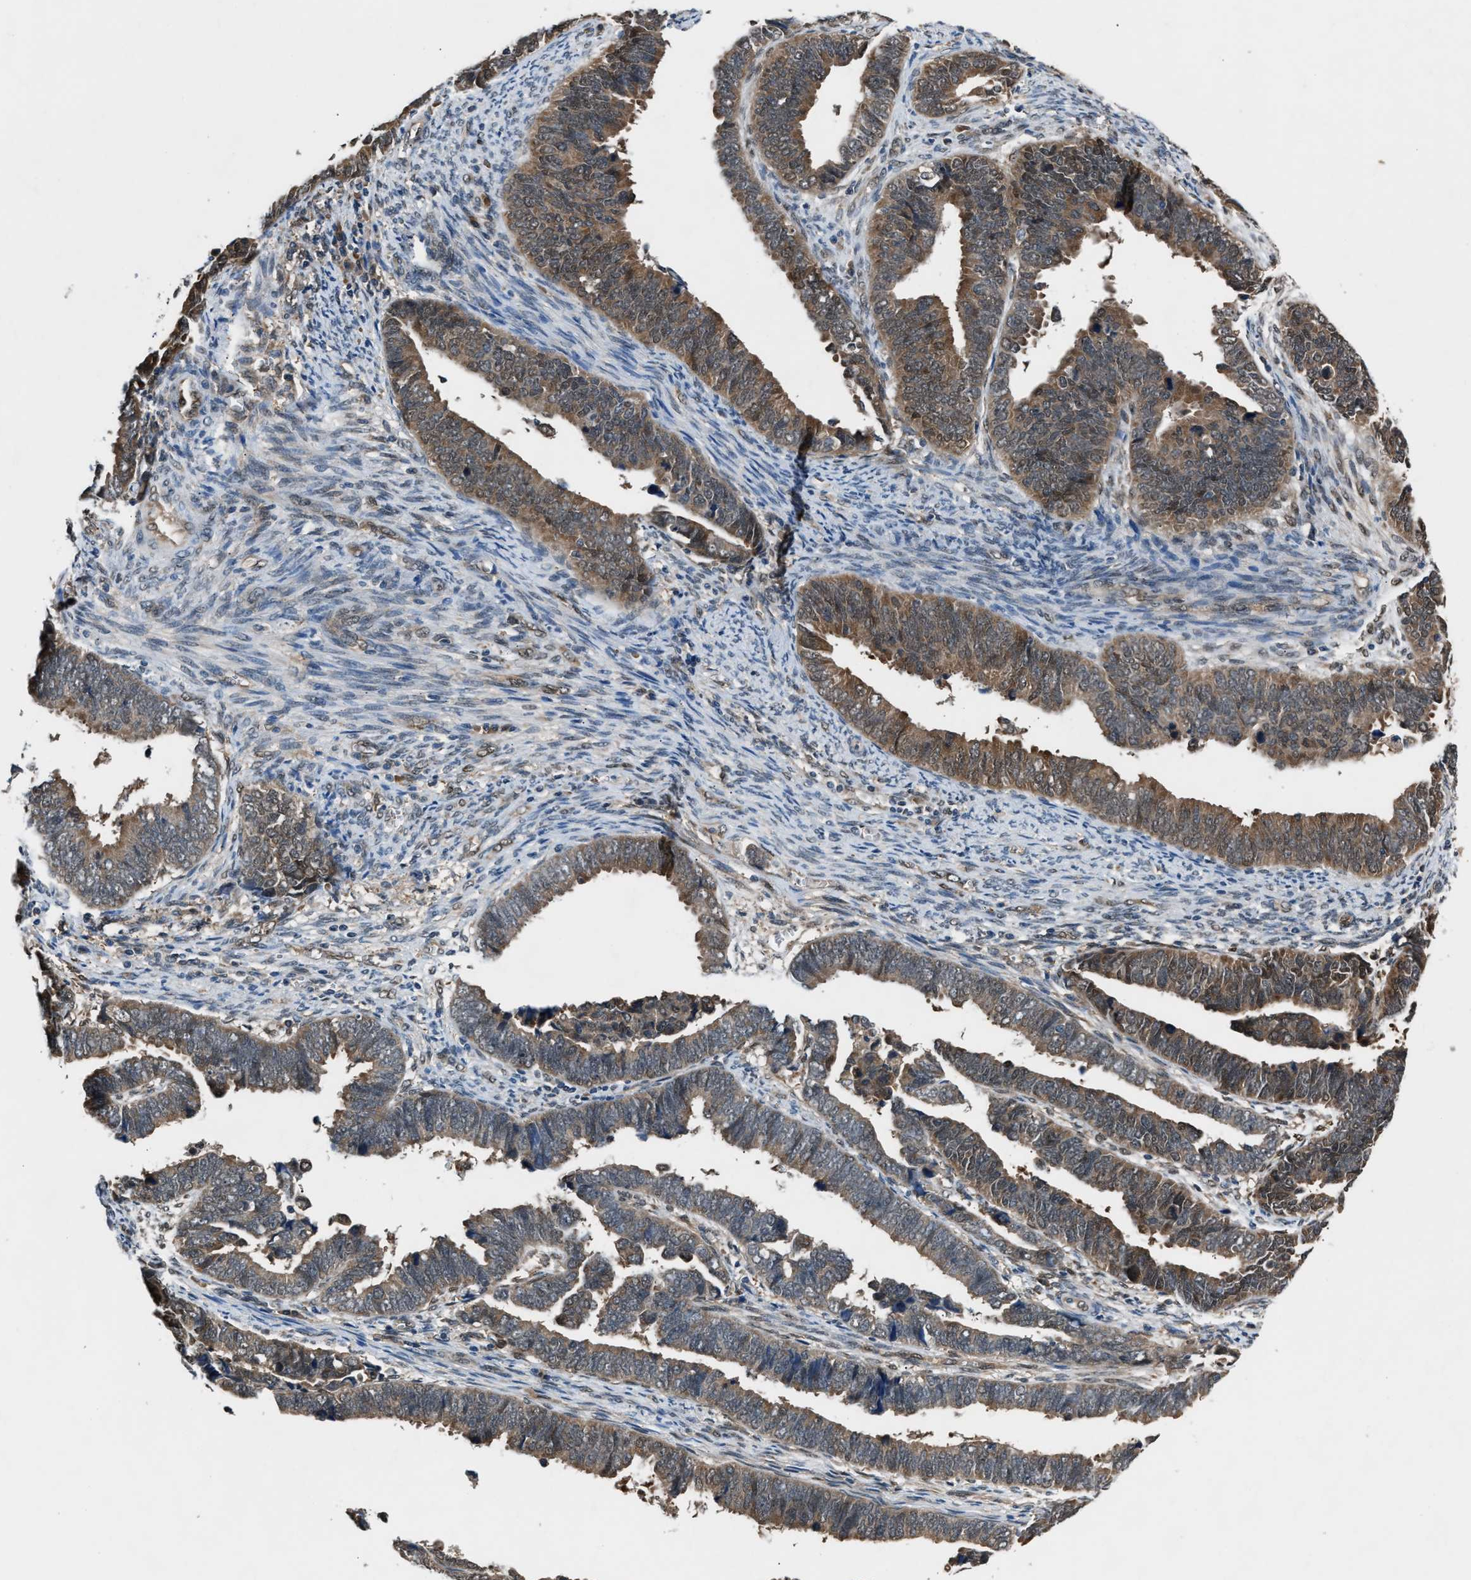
{"staining": {"intensity": "moderate", "quantity": "<25%", "location": "cytoplasmic/membranous"}, "tissue": "endometrial cancer", "cell_type": "Tumor cells", "image_type": "cancer", "snomed": [{"axis": "morphology", "description": "Adenocarcinoma, NOS"}, {"axis": "topography", "description": "Endometrium"}], "caption": "This photomicrograph reveals immunohistochemistry (IHC) staining of human endometrial cancer (adenocarcinoma), with low moderate cytoplasmic/membranous positivity in approximately <25% of tumor cells.", "gene": "TP53I3", "patient": {"sex": "female", "age": 75}}